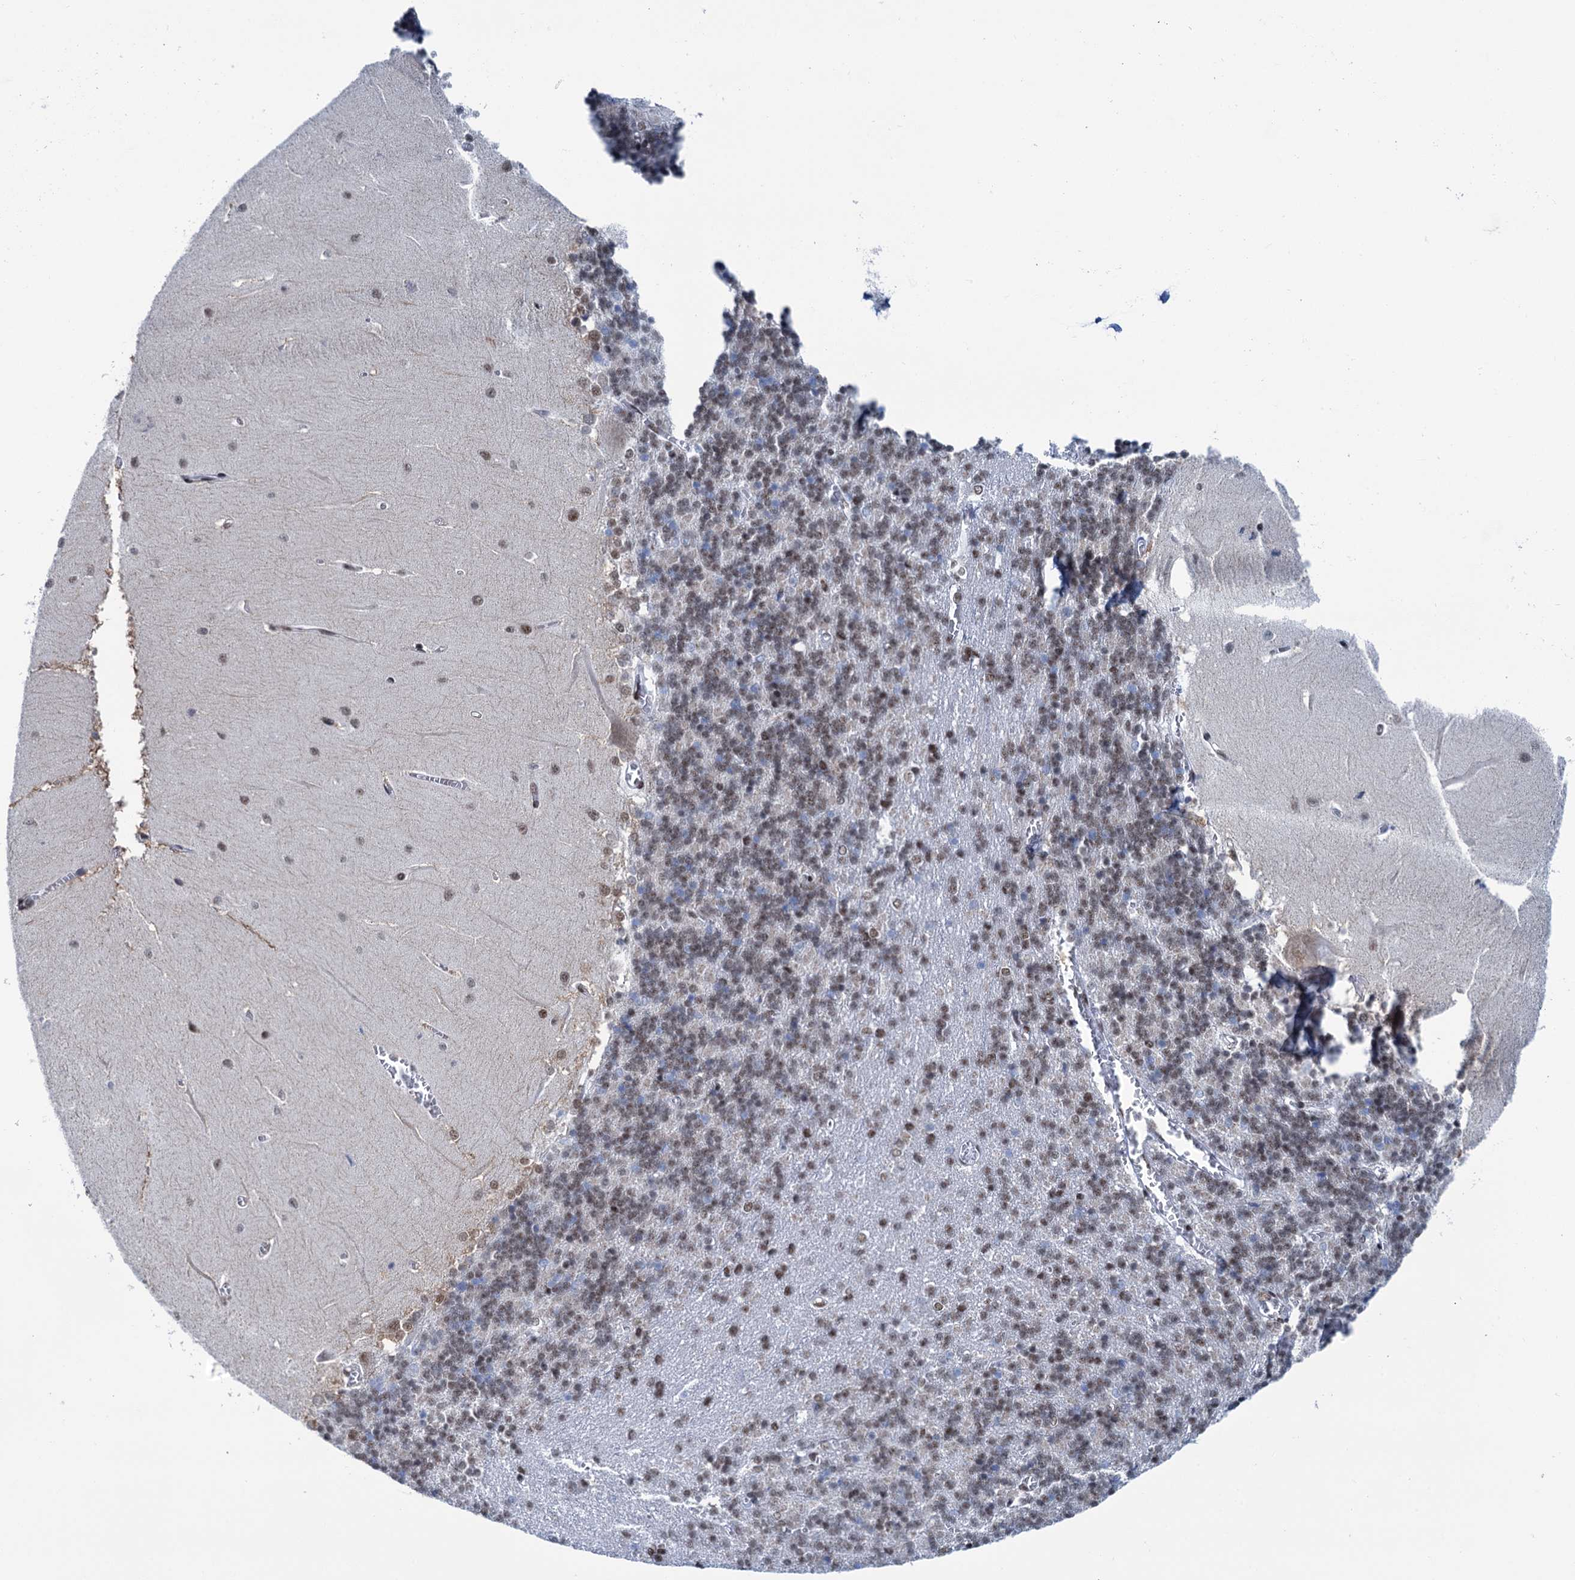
{"staining": {"intensity": "weak", "quantity": "25%-75%", "location": "nuclear"}, "tissue": "cerebellum", "cell_type": "Cells in granular layer", "image_type": "normal", "snomed": [{"axis": "morphology", "description": "Normal tissue, NOS"}, {"axis": "topography", "description": "Cerebellum"}], "caption": "A brown stain highlights weak nuclear expression of a protein in cells in granular layer of unremarkable human cerebellum.", "gene": "SREK1", "patient": {"sex": "male", "age": 37}}